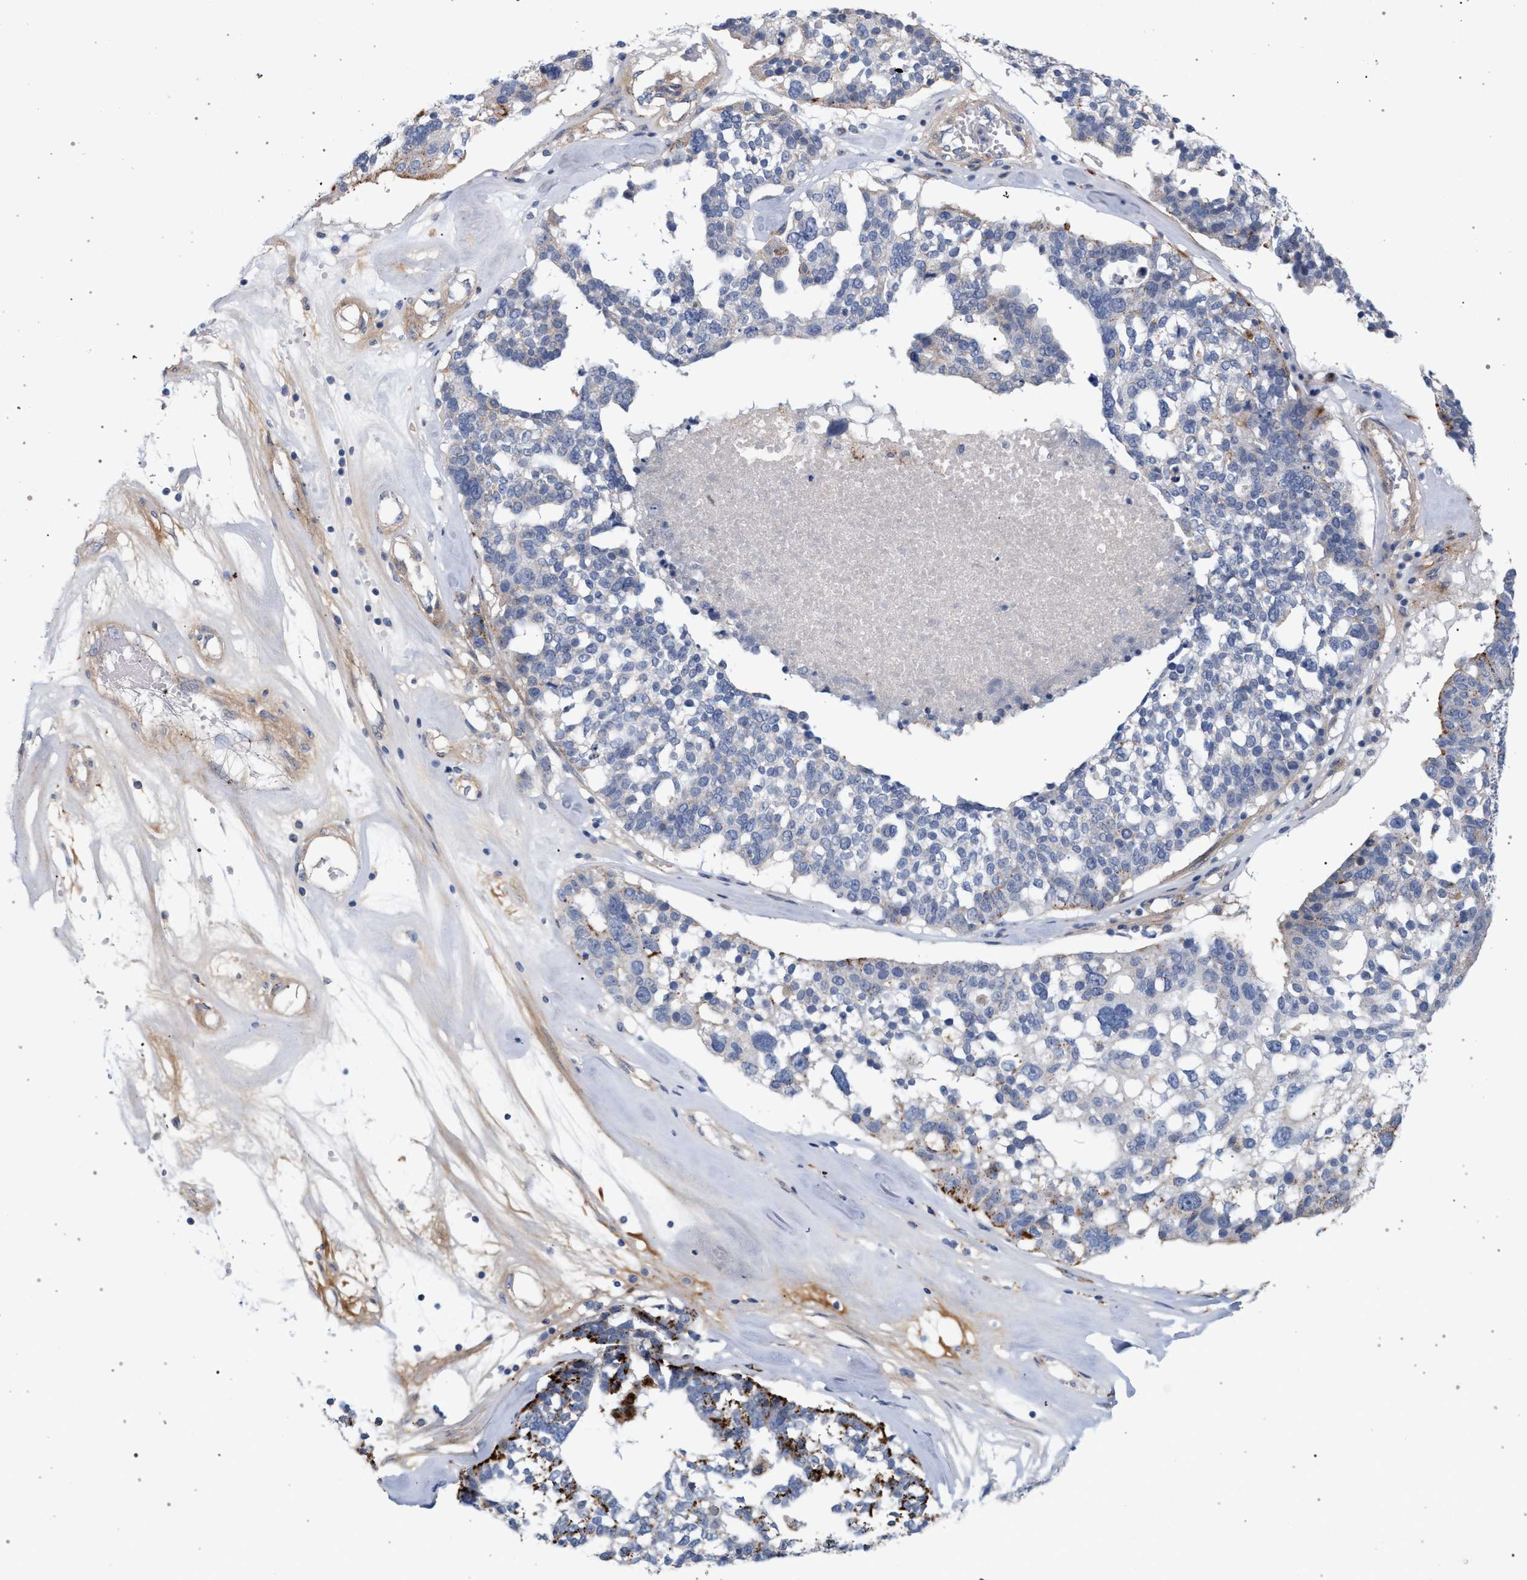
{"staining": {"intensity": "moderate", "quantity": "<25%", "location": "cytoplasmic/membranous"}, "tissue": "ovarian cancer", "cell_type": "Tumor cells", "image_type": "cancer", "snomed": [{"axis": "morphology", "description": "Cystadenocarcinoma, serous, NOS"}, {"axis": "topography", "description": "Ovary"}], "caption": "Protein analysis of ovarian cancer tissue demonstrates moderate cytoplasmic/membranous positivity in about <25% of tumor cells.", "gene": "MAMDC2", "patient": {"sex": "female", "age": 59}}